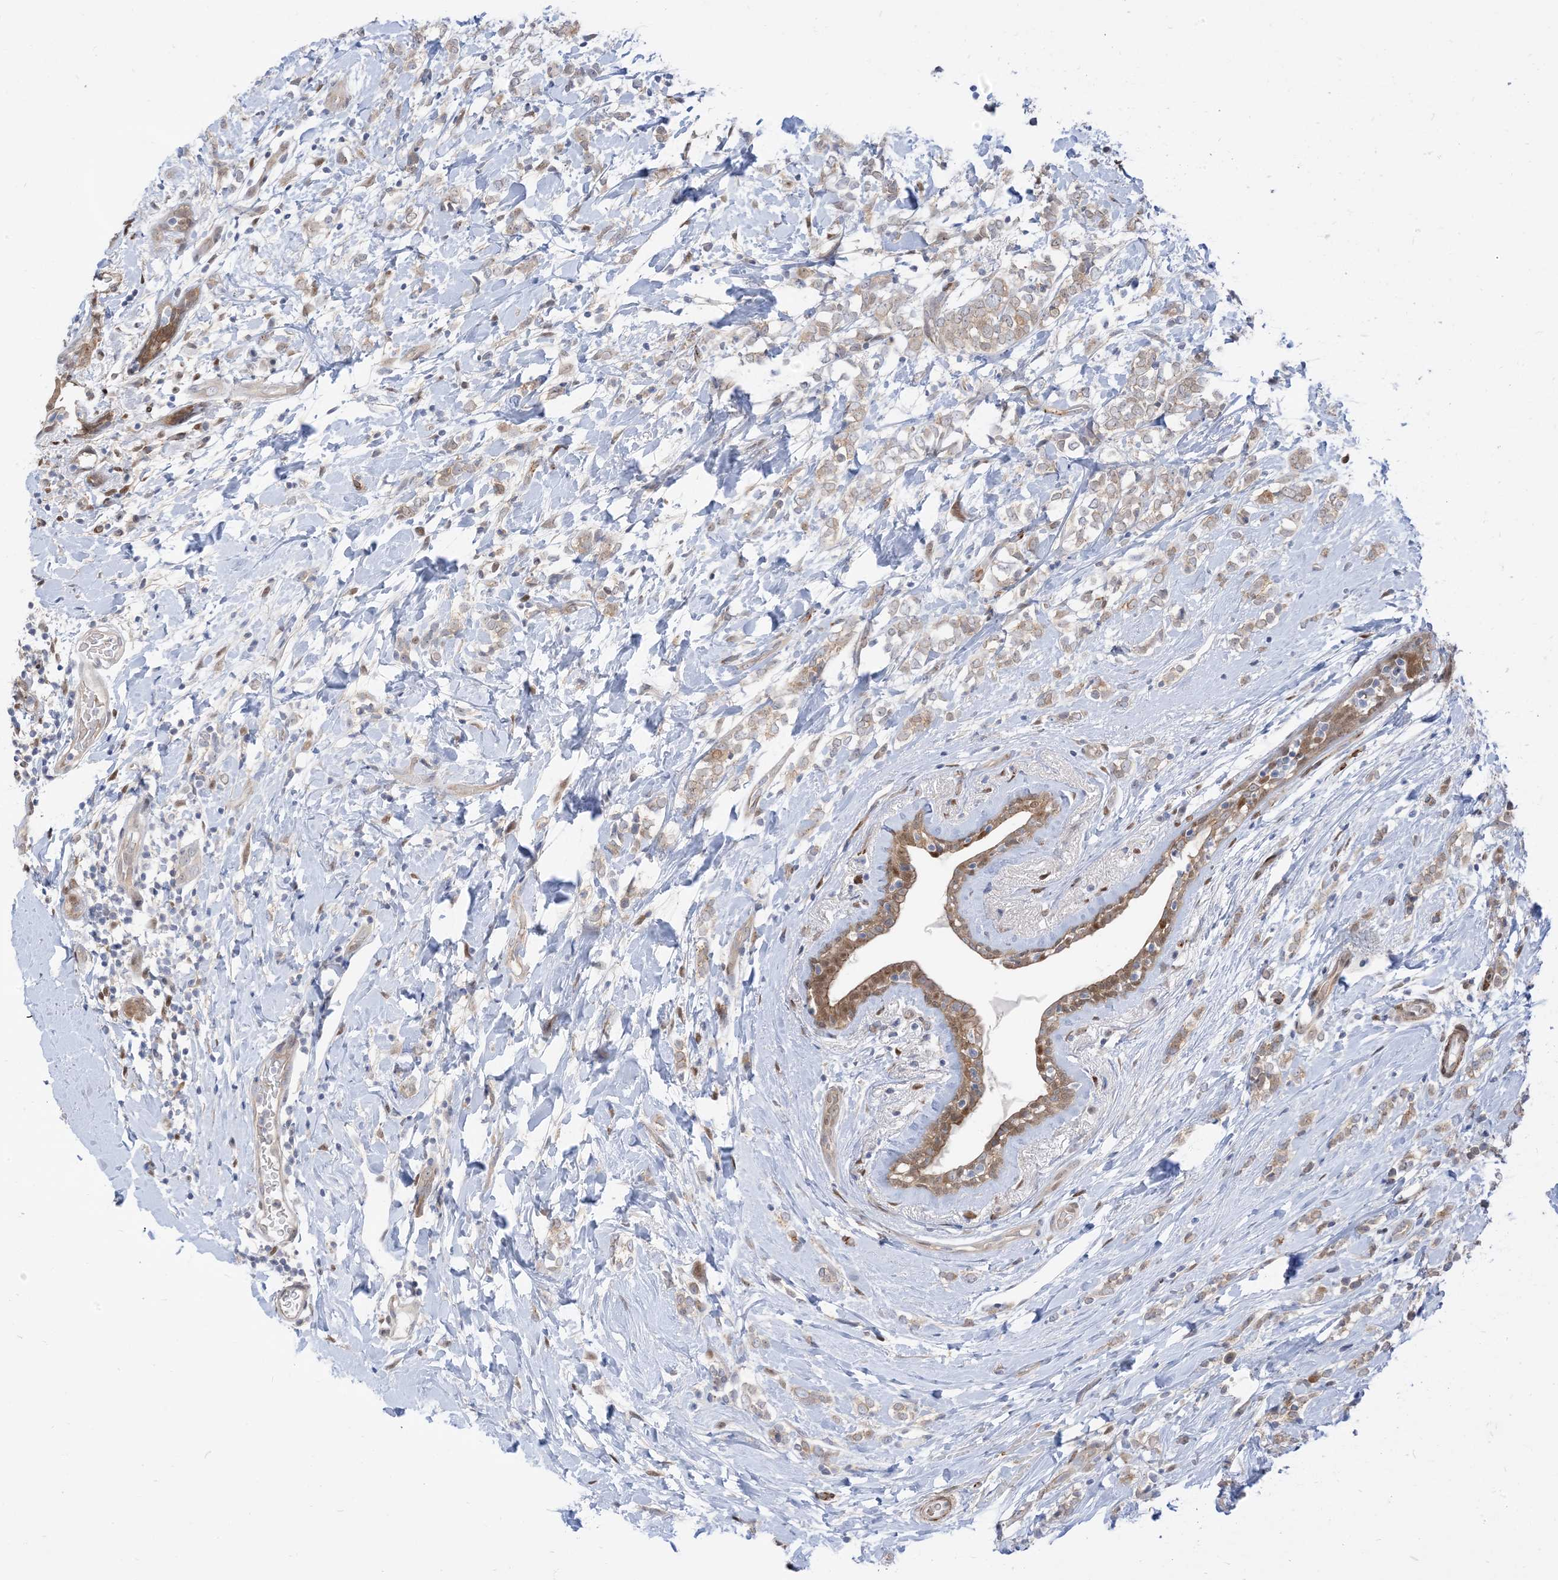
{"staining": {"intensity": "weak", "quantity": "25%-75%", "location": "cytoplasmic/membranous"}, "tissue": "breast cancer", "cell_type": "Tumor cells", "image_type": "cancer", "snomed": [{"axis": "morphology", "description": "Normal tissue, NOS"}, {"axis": "morphology", "description": "Lobular carcinoma"}, {"axis": "topography", "description": "Breast"}], "caption": "Protein staining of breast cancer tissue shows weak cytoplasmic/membranous staining in approximately 25%-75% of tumor cells.", "gene": "RIN1", "patient": {"sex": "female", "age": 47}}